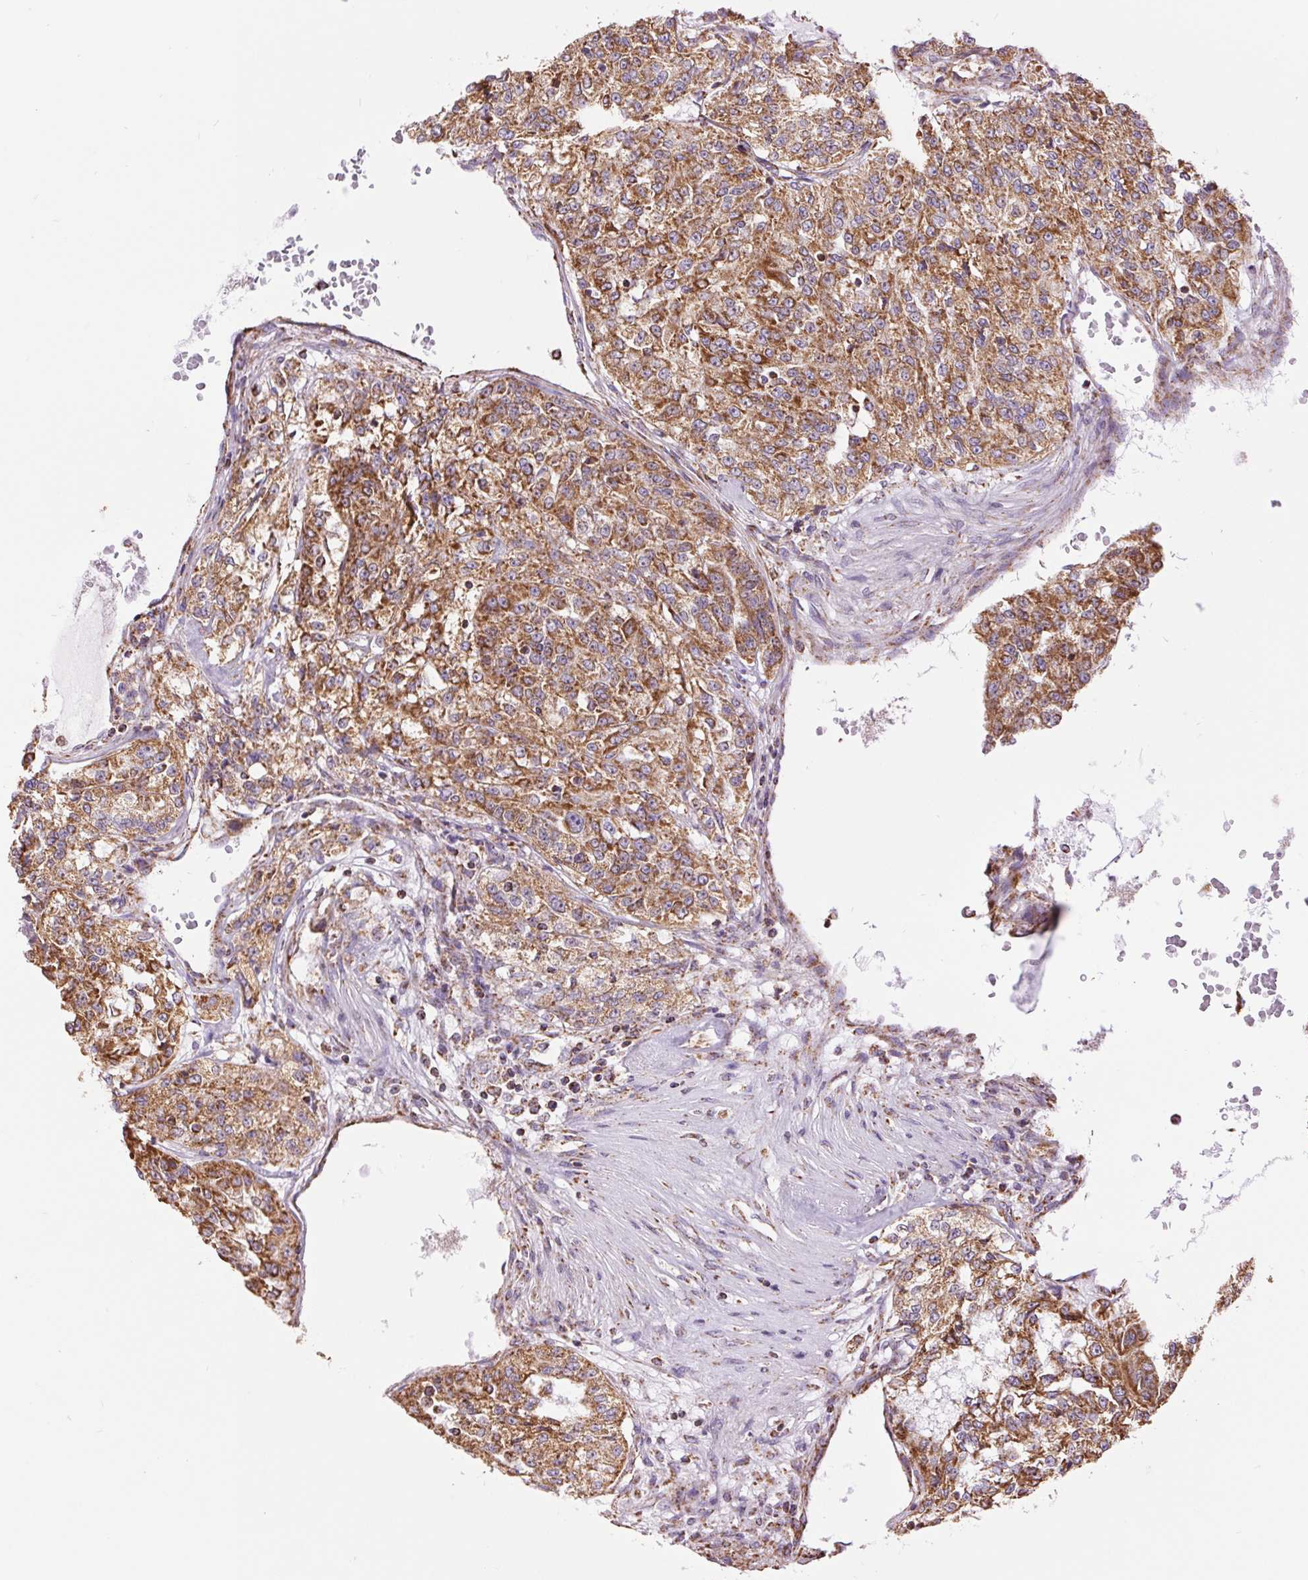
{"staining": {"intensity": "strong", "quantity": ">75%", "location": "cytoplasmic/membranous"}, "tissue": "renal cancer", "cell_type": "Tumor cells", "image_type": "cancer", "snomed": [{"axis": "morphology", "description": "Adenocarcinoma, NOS"}, {"axis": "topography", "description": "Kidney"}], "caption": "Protein expression analysis of renal cancer reveals strong cytoplasmic/membranous staining in approximately >75% of tumor cells. (Brightfield microscopy of DAB IHC at high magnification).", "gene": "ATP5PB", "patient": {"sex": "female", "age": 63}}